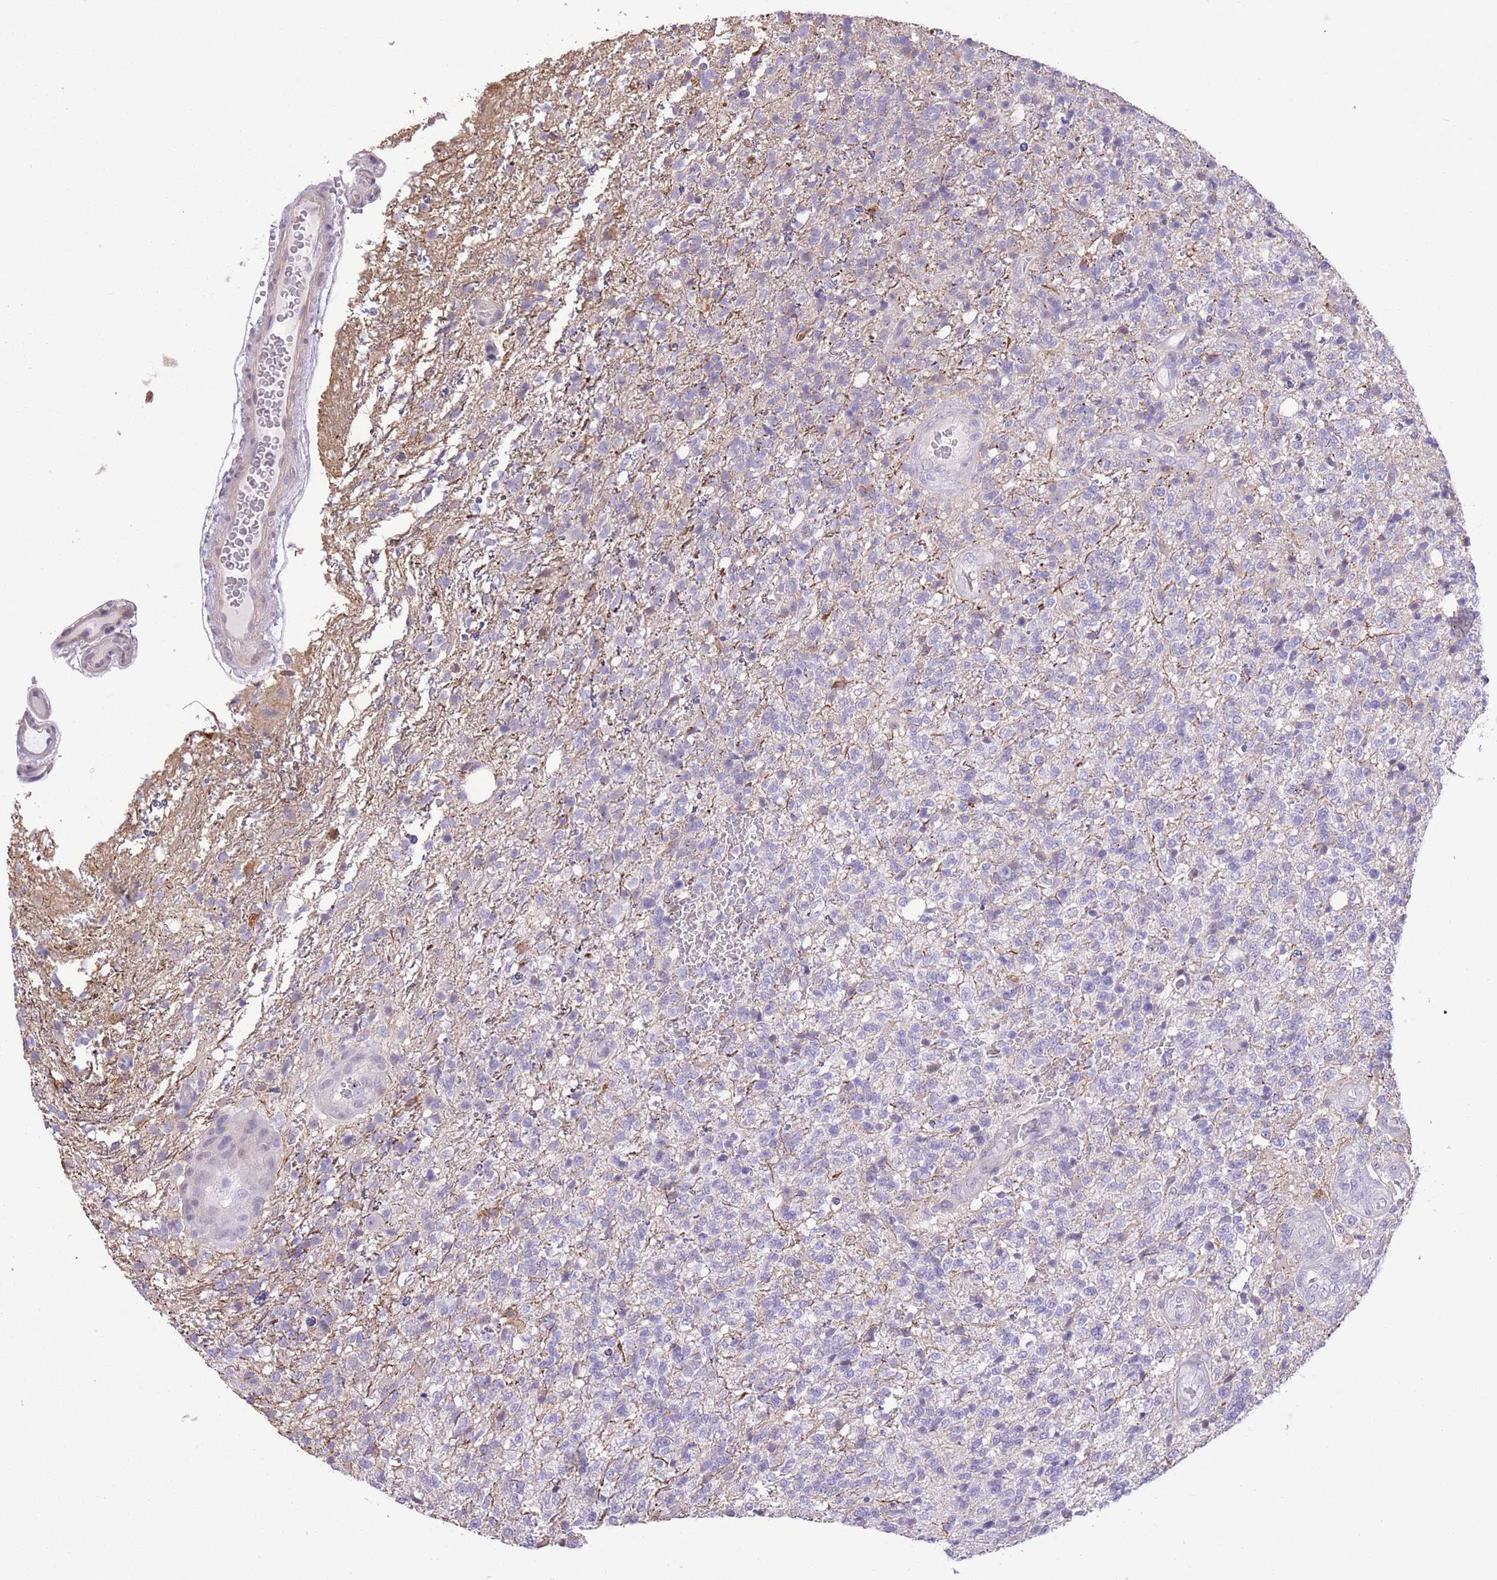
{"staining": {"intensity": "negative", "quantity": "none", "location": "none"}, "tissue": "glioma", "cell_type": "Tumor cells", "image_type": "cancer", "snomed": [{"axis": "morphology", "description": "Glioma, malignant, High grade"}, {"axis": "topography", "description": "Brain"}], "caption": "DAB (3,3'-diaminobenzidine) immunohistochemical staining of human high-grade glioma (malignant) exhibits no significant positivity in tumor cells.", "gene": "WDR70", "patient": {"sex": "male", "age": 56}}